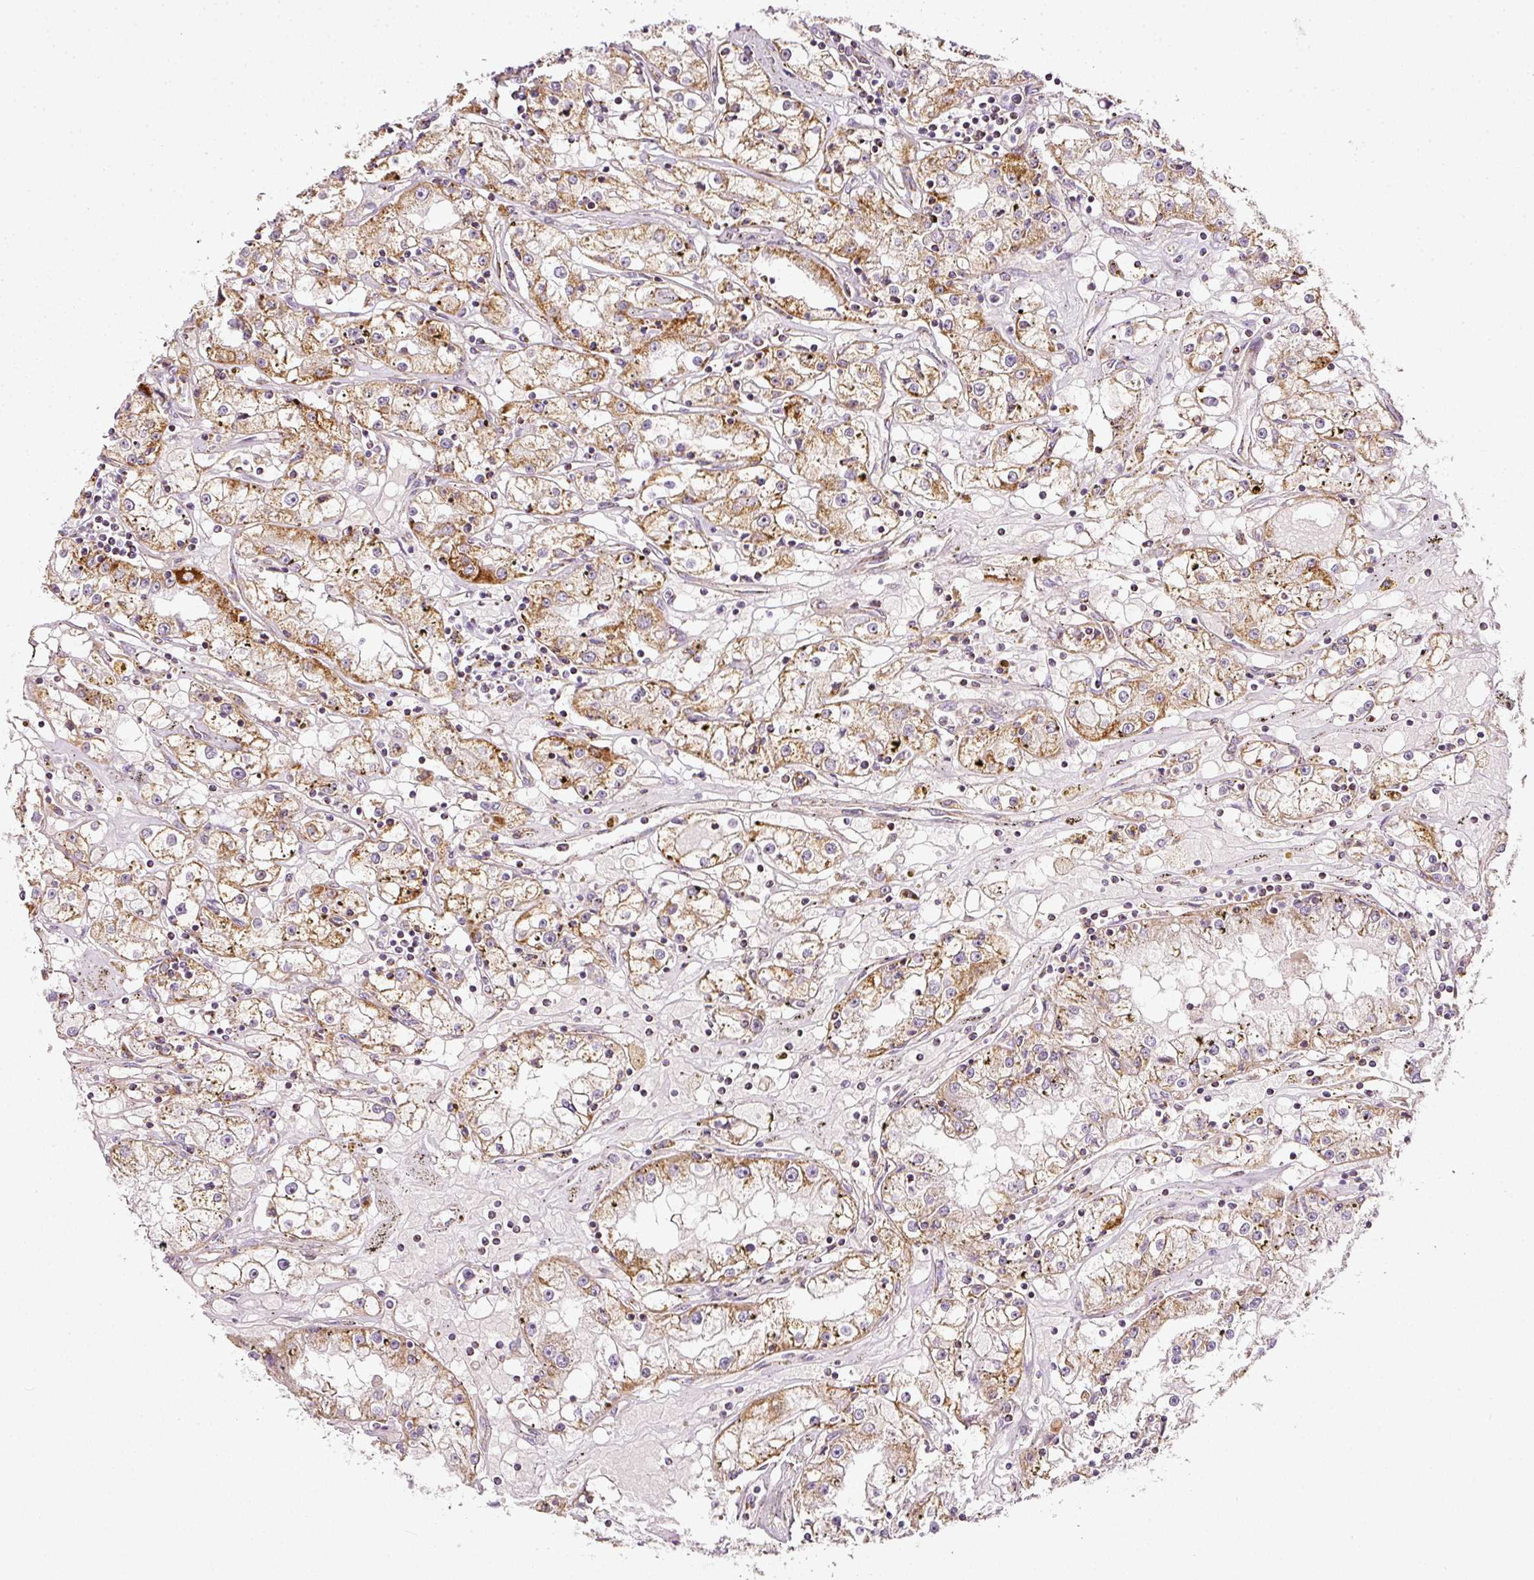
{"staining": {"intensity": "moderate", "quantity": ">75%", "location": "cytoplasmic/membranous"}, "tissue": "renal cancer", "cell_type": "Tumor cells", "image_type": "cancer", "snomed": [{"axis": "morphology", "description": "Adenocarcinoma, NOS"}, {"axis": "topography", "description": "Kidney"}], "caption": "High-power microscopy captured an immunohistochemistry micrograph of renal cancer, revealing moderate cytoplasmic/membranous expression in approximately >75% of tumor cells. Using DAB (3,3'-diaminobenzidine) (brown) and hematoxylin (blue) stains, captured at high magnification using brightfield microscopy.", "gene": "SDHA", "patient": {"sex": "male", "age": 56}}